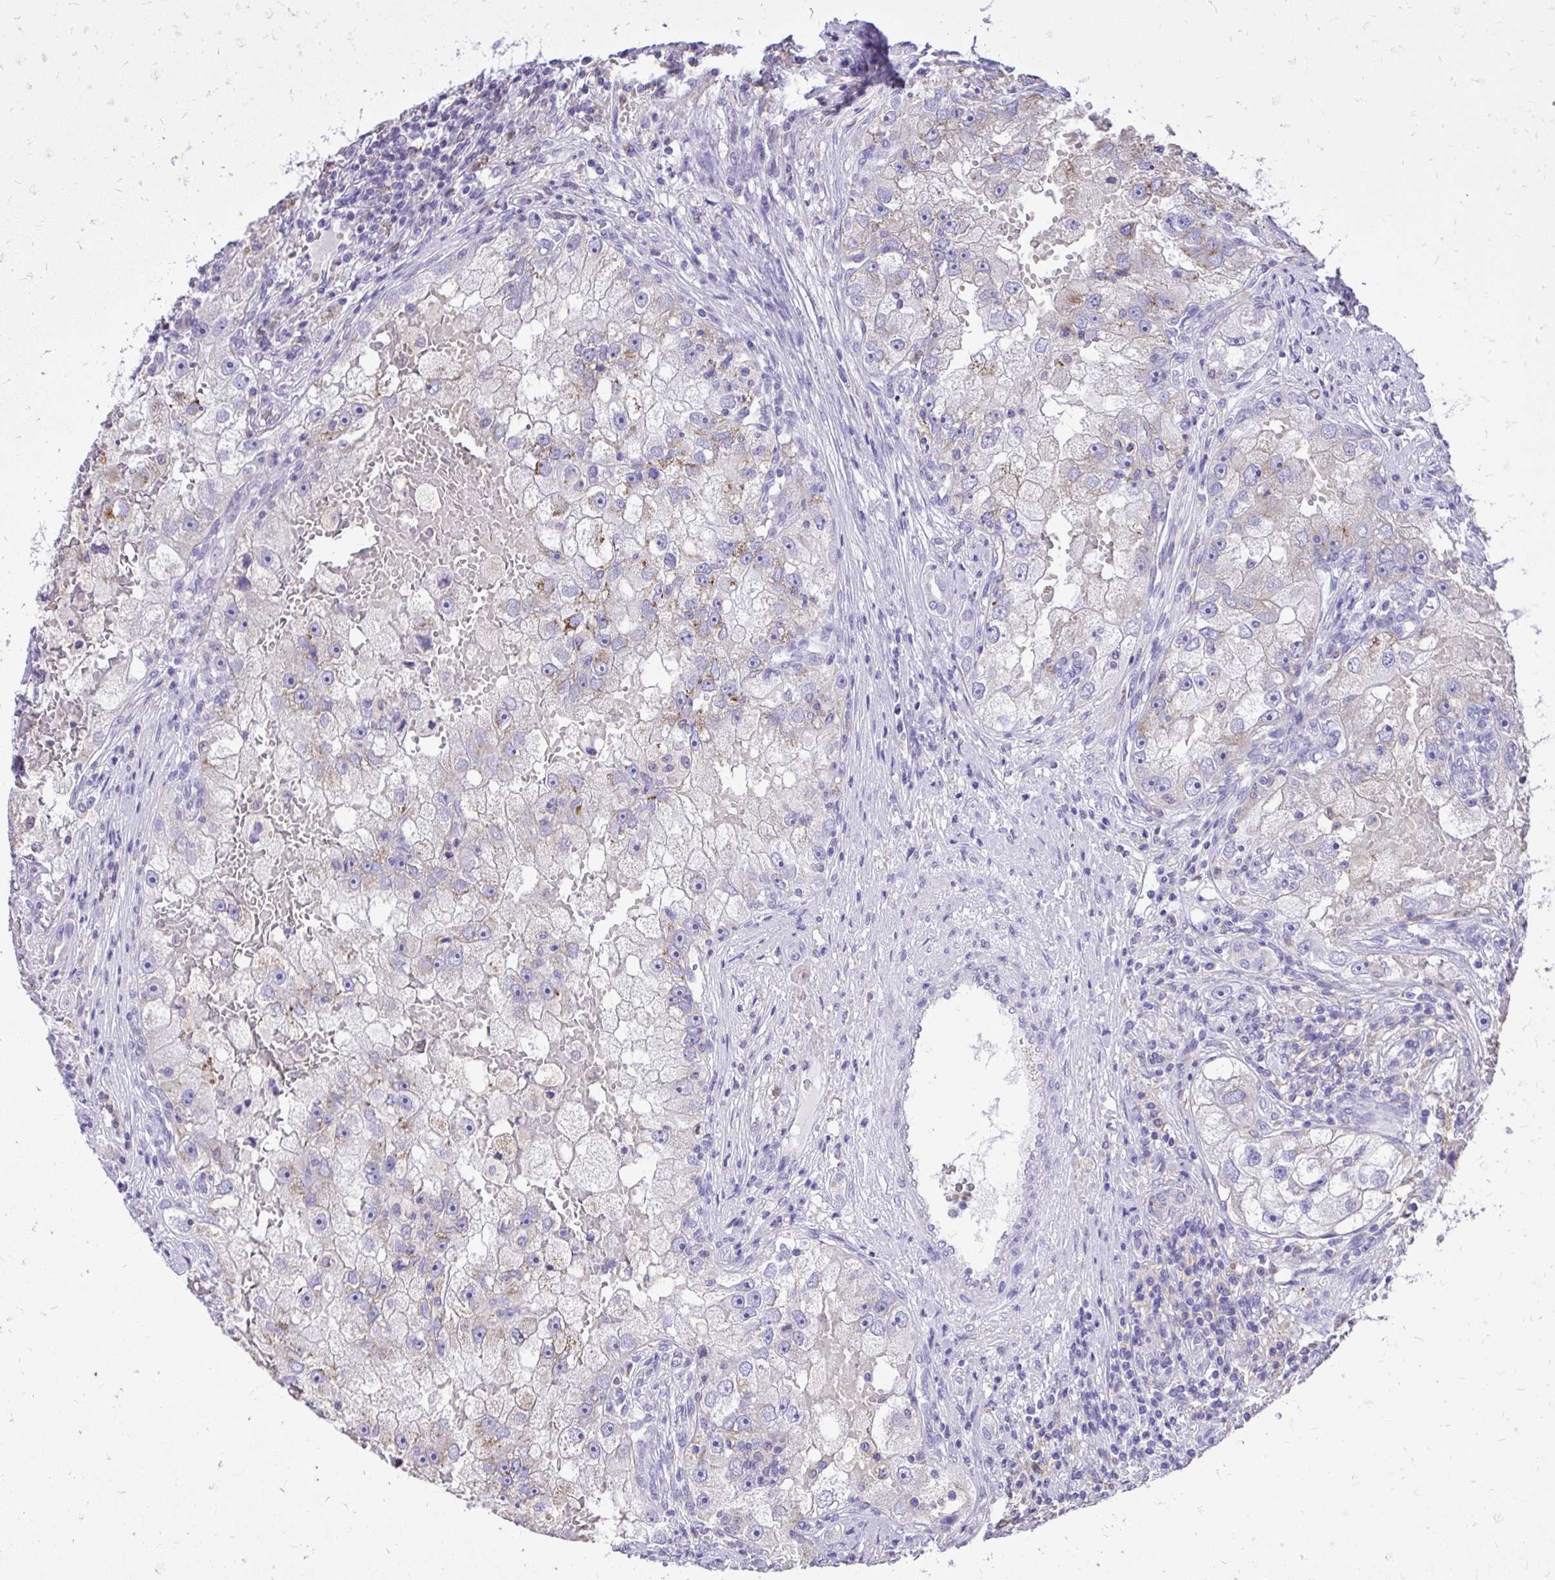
{"staining": {"intensity": "weak", "quantity": "<25%", "location": "cytoplasmic/membranous"}, "tissue": "renal cancer", "cell_type": "Tumor cells", "image_type": "cancer", "snomed": [{"axis": "morphology", "description": "Adenocarcinoma, NOS"}, {"axis": "topography", "description": "Kidney"}], "caption": "IHC image of neoplastic tissue: human adenocarcinoma (renal) stained with DAB shows no significant protein expression in tumor cells.", "gene": "CAT", "patient": {"sex": "male", "age": 63}}